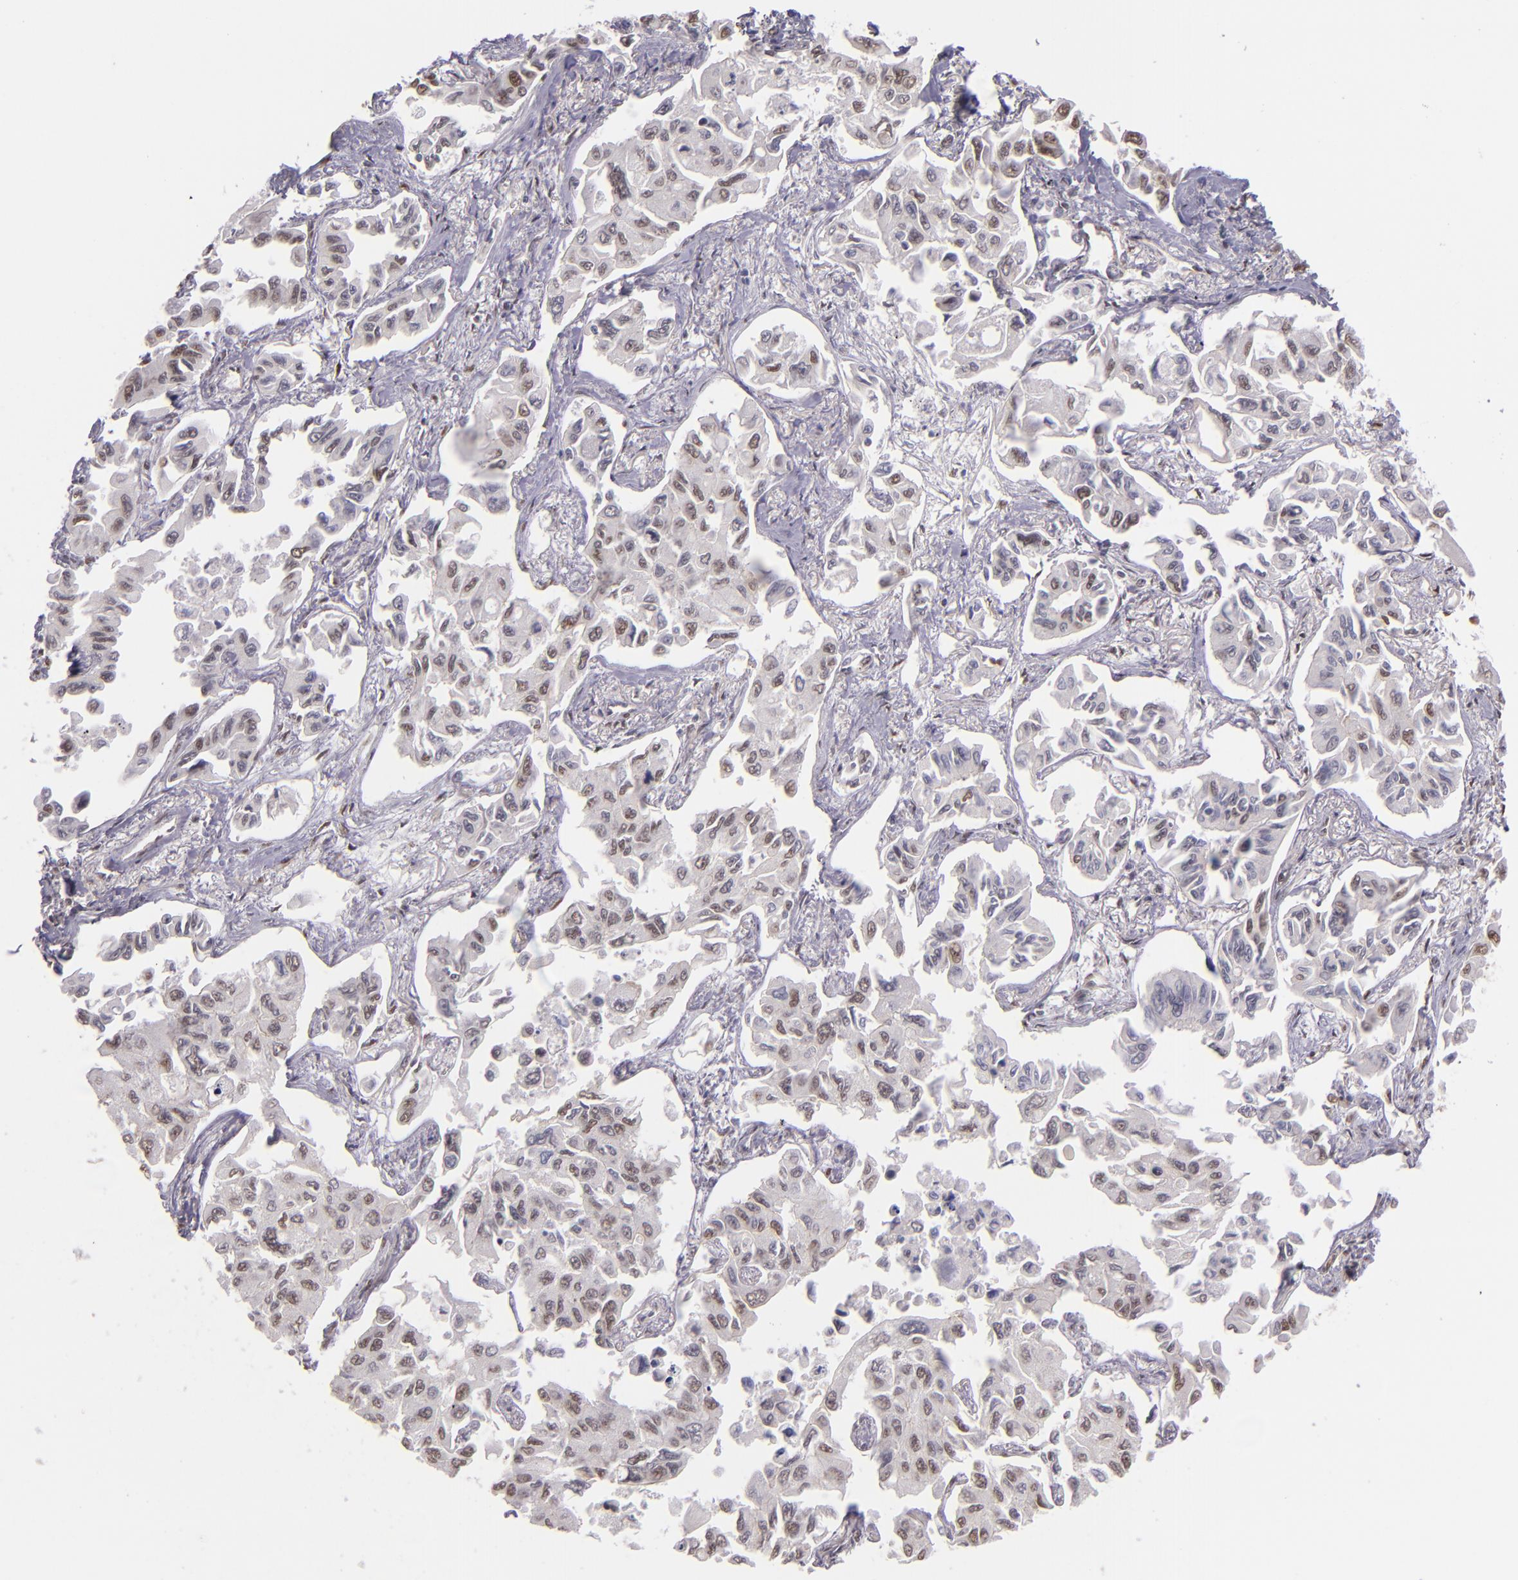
{"staining": {"intensity": "moderate", "quantity": "25%-75%", "location": "nuclear"}, "tissue": "lung cancer", "cell_type": "Tumor cells", "image_type": "cancer", "snomed": [{"axis": "morphology", "description": "Adenocarcinoma, NOS"}, {"axis": "topography", "description": "Lung"}], "caption": "Lung cancer stained with a protein marker shows moderate staining in tumor cells.", "gene": "NCOR2", "patient": {"sex": "male", "age": 64}}